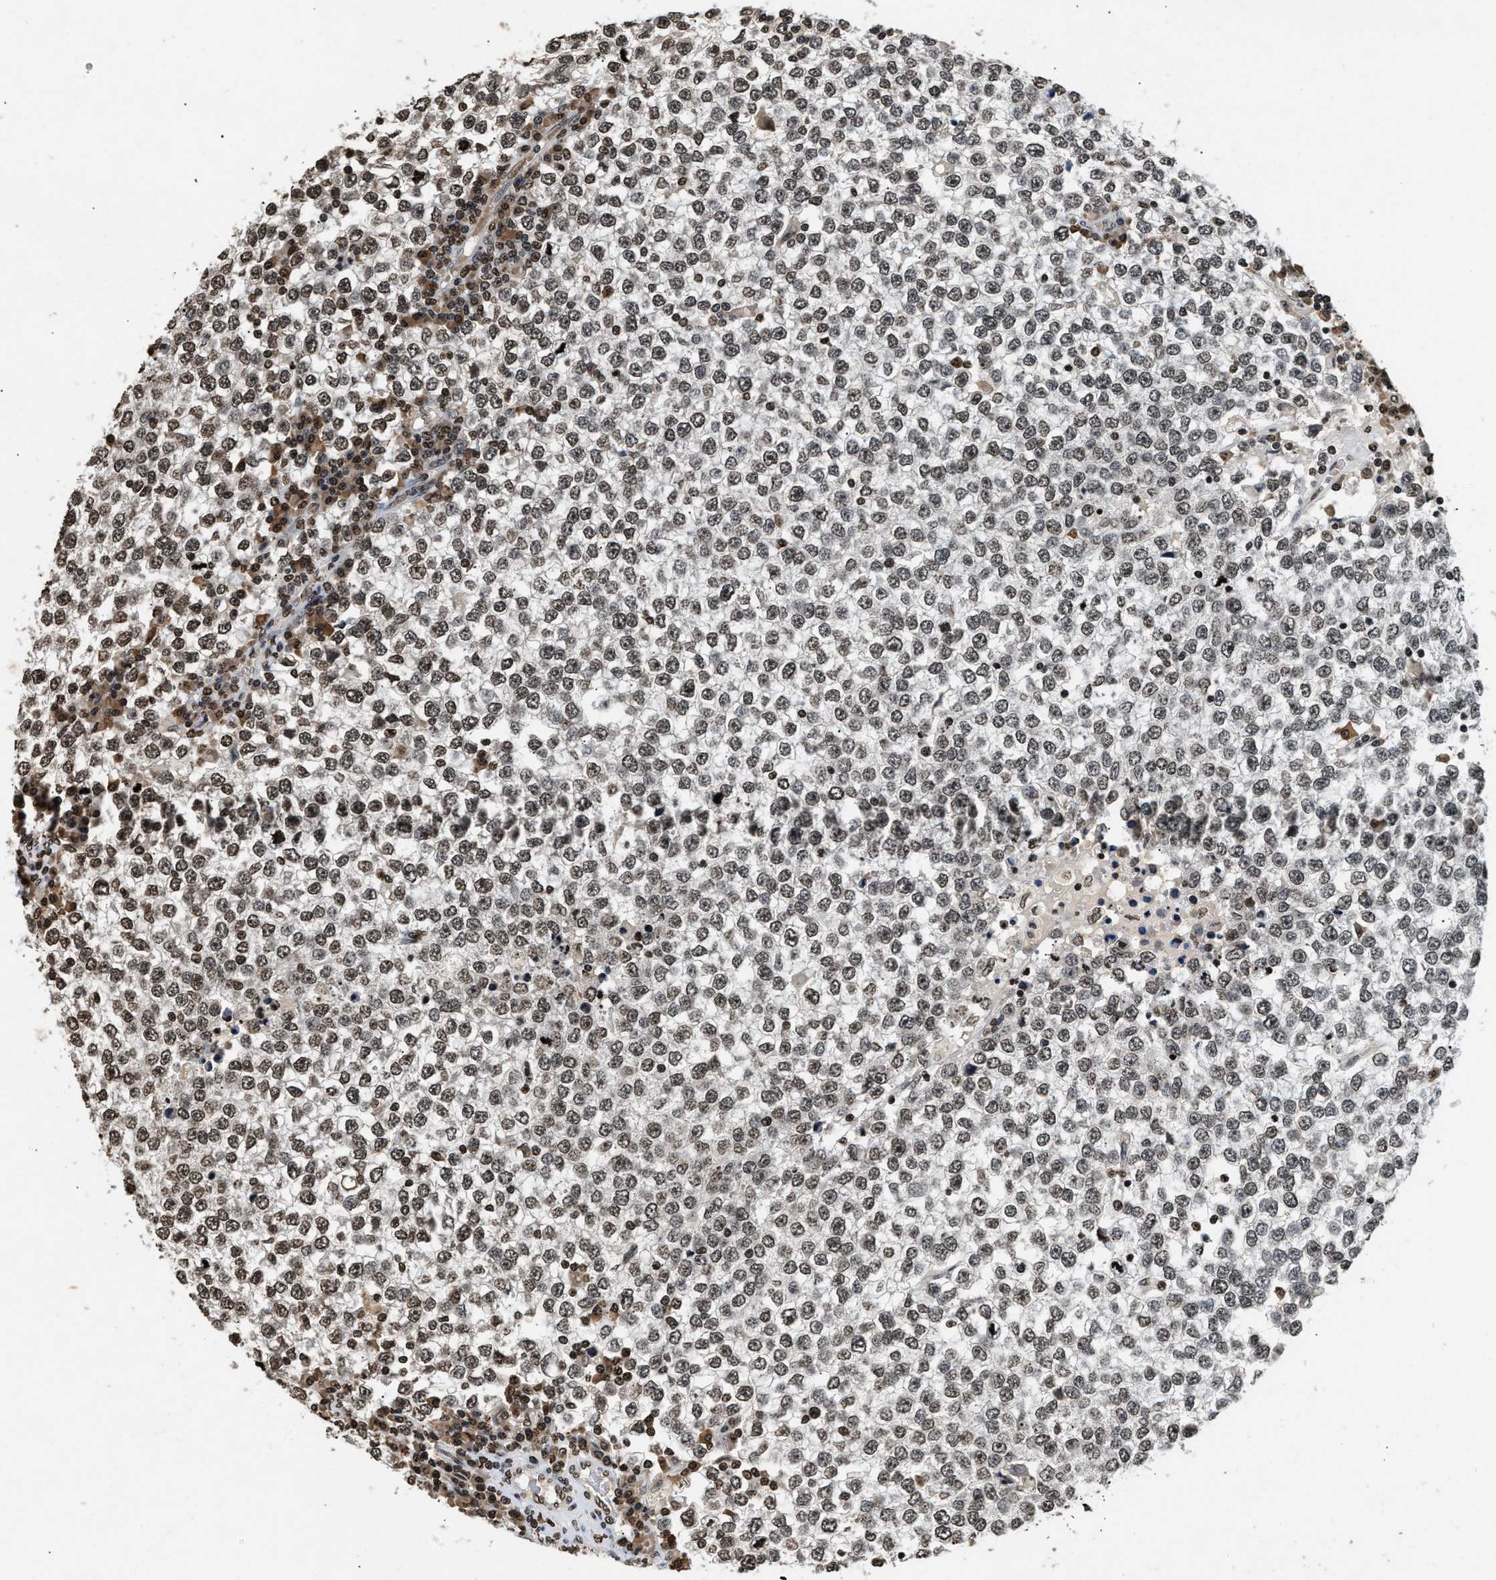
{"staining": {"intensity": "moderate", "quantity": ">75%", "location": "nuclear"}, "tissue": "testis cancer", "cell_type": "Tumor cells", "image_type": "cancer", "snomed": [{"axis": "morphology", "description": "Seminoma, NOS"}, {"axis": "topography", "description": "Testis"}], "caption": "A brown stain labels moderate nuclear expression of a protein in human seminoma (testis) tumor cells. (DAB (3,3'-diaminobenzidine) = brown stain, brightfield microscopy at high magnification).", "gene": "DNASE1L3", "patient": {"sex": "male", "age": 65}}